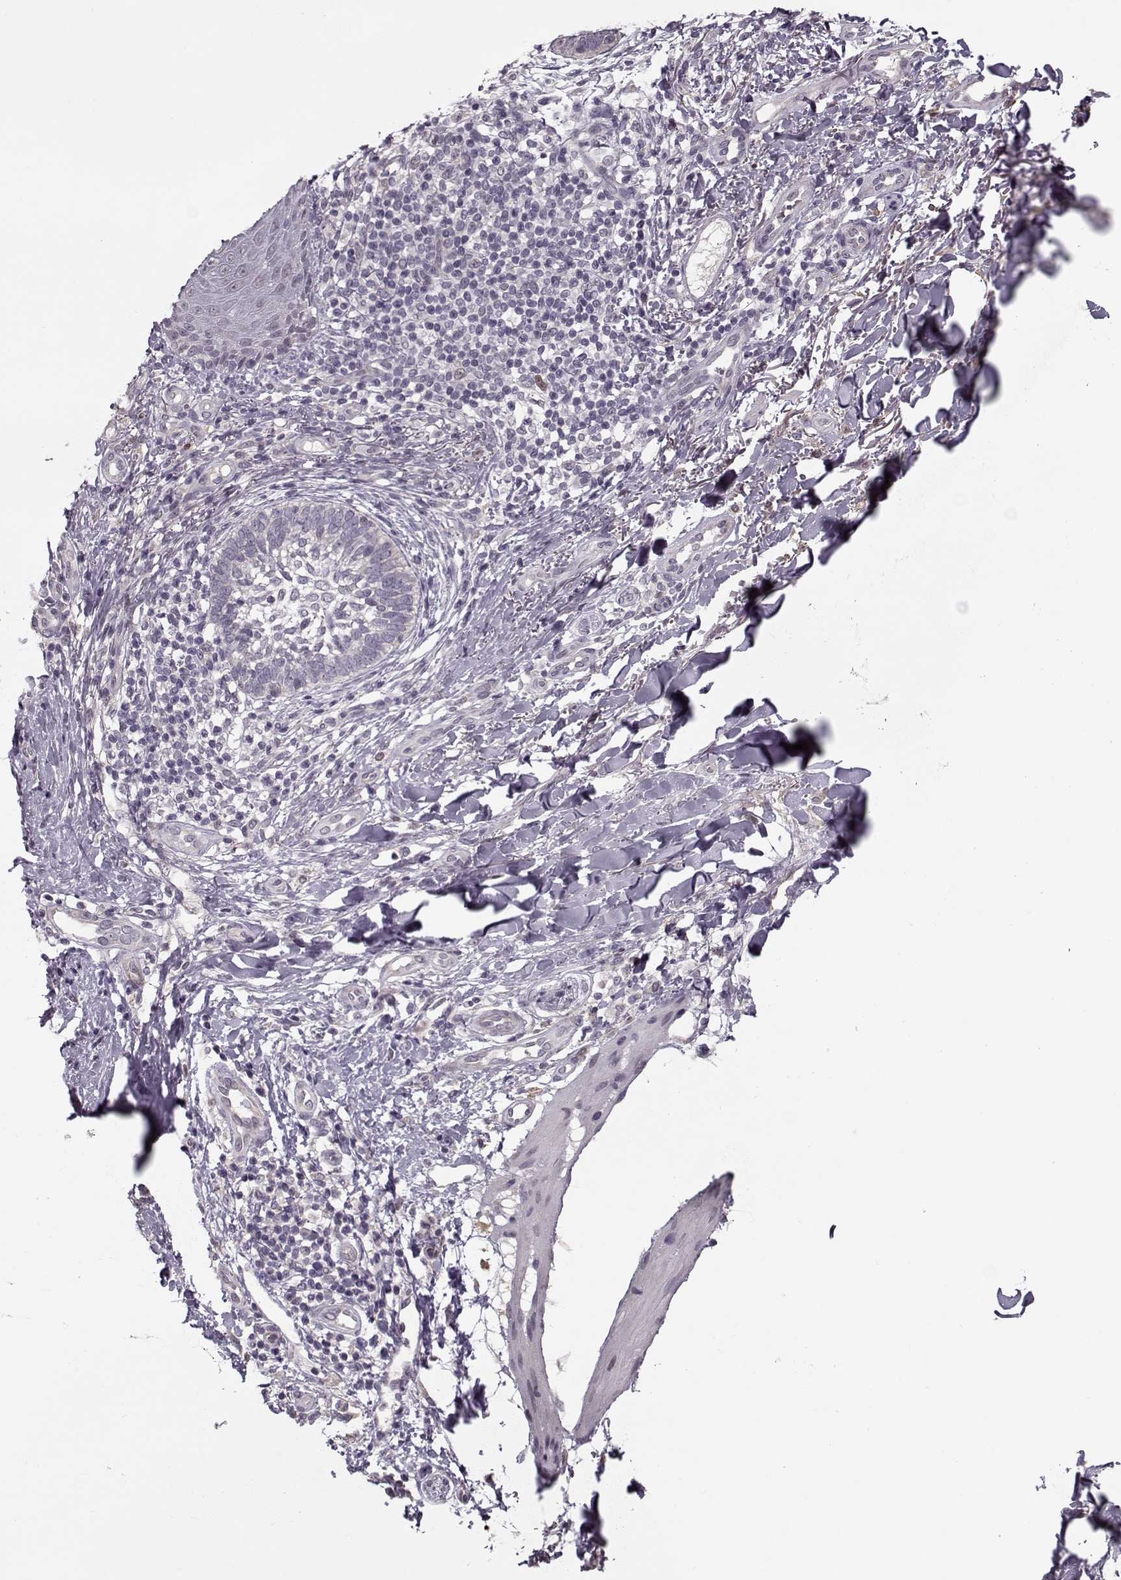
{"staining": {"intensity": "negative", "quantity": "none", "location": "none"}, "tissue": "skin cancer", "cell_type": "Tumor cells", "image_type": "cancer", "snomed": [{"axis": "morphology", "description": "Normal tissue, NOS"}, {"axis": "morphology", "description": "Basal cell carcinoma"}, {"axis": "topography", "description": "Skin"}], "caption": "Skin cancer was stained to show a protein in brown. There is no significant positivity in tumor cells.", "gene": "DNAI3", "patient": {"sex": "male", "age": 46}}